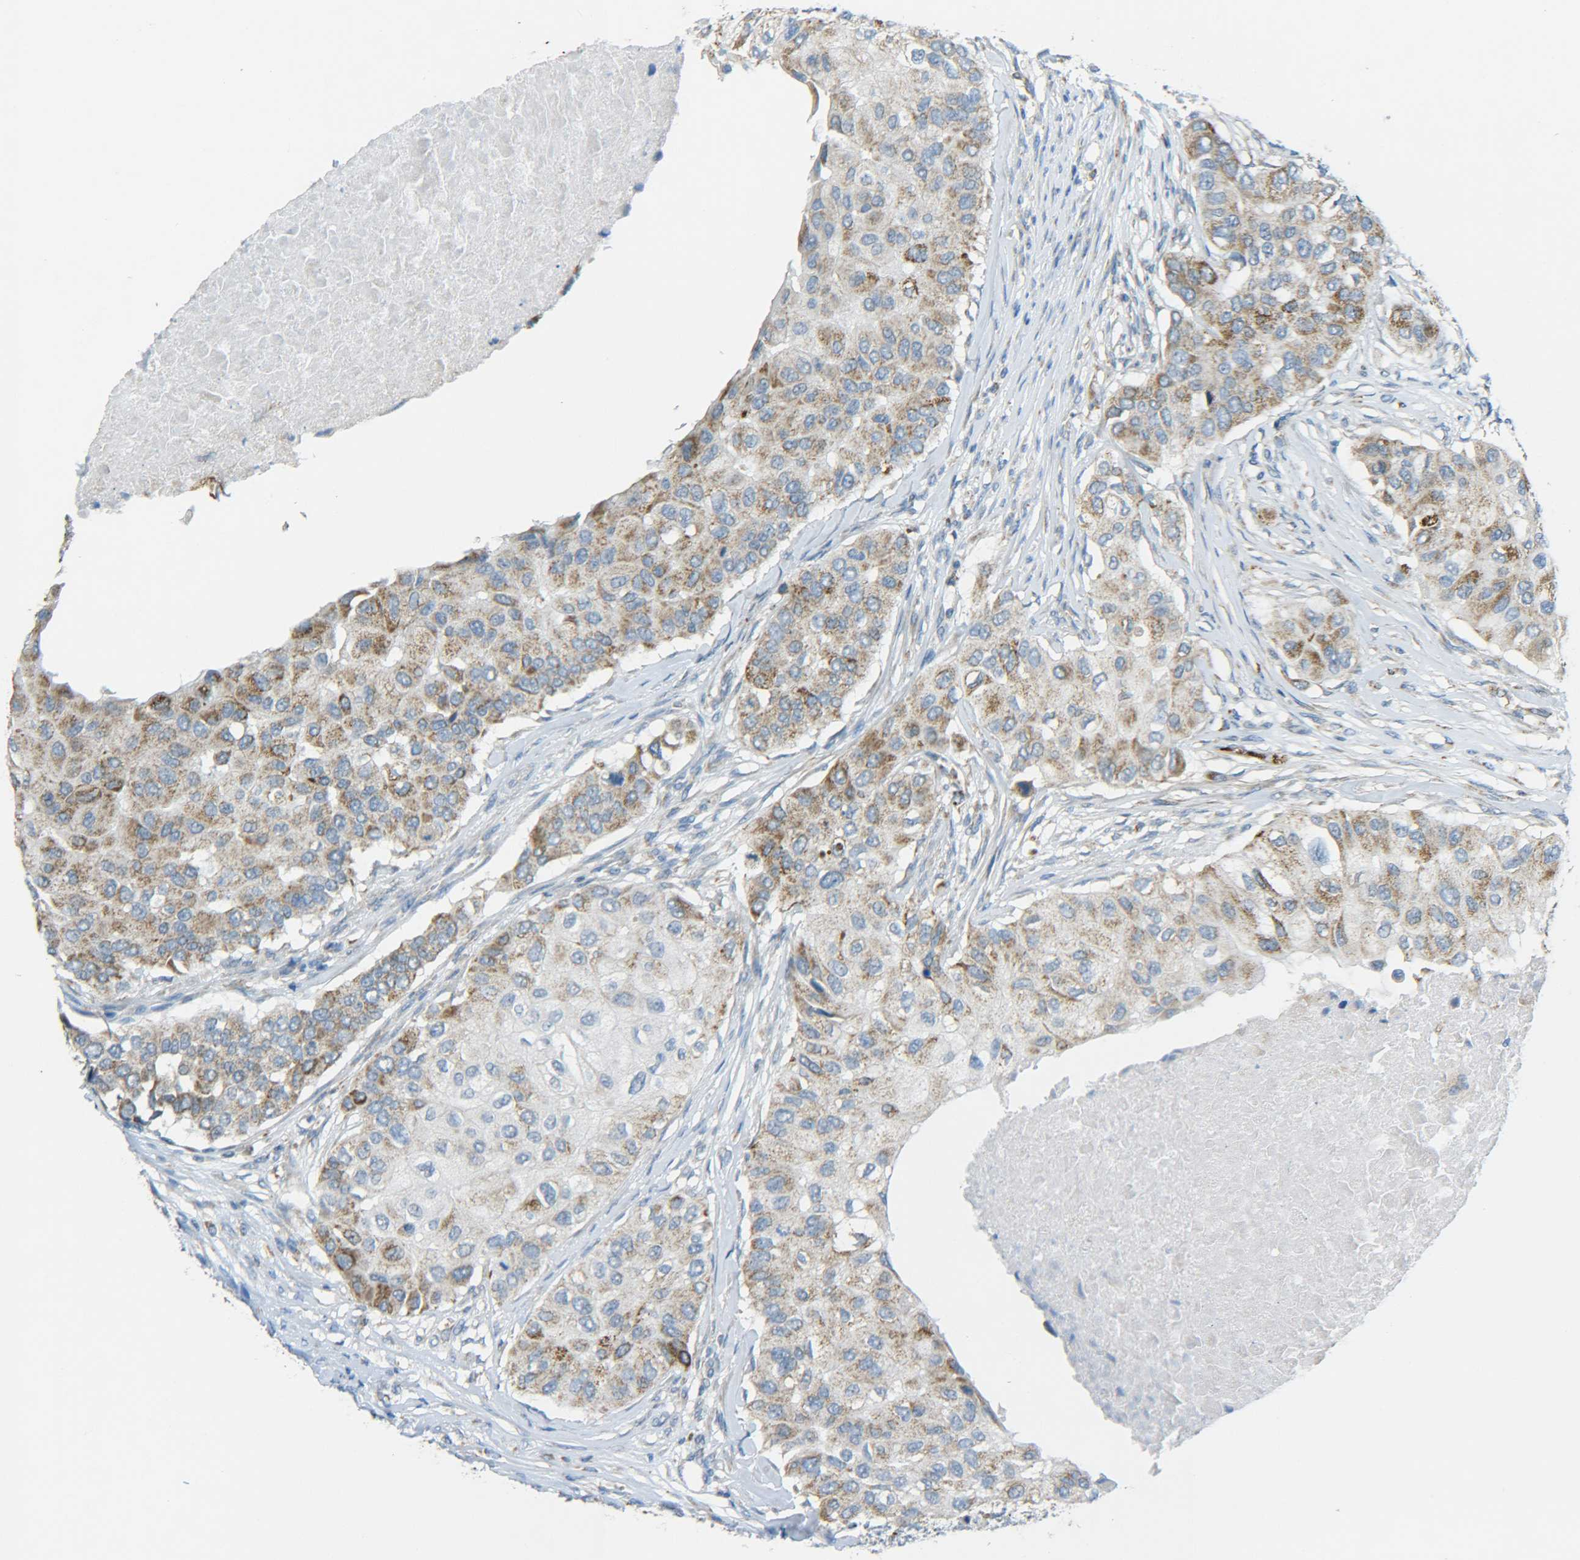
{"staining": {"intensity": "weak", "quantity": ">75%", "location": "cytoplasmic/membranous"}, "tissue": "breast cancer", "cell_type": "Tumor cells", "image_type": "cancer", "snomed": [{"axis": "morphology", "description": "Normal tissue, NOS"}, {"axis": "morphology", "description": "Duct carcinoma"}, {"axis": "topography", "description": "Breast"}], "caption": "A brown stain highlights weak cytoplasmic/membranous staining of a protein in breast cancer tumor cells.", "gene": "CYB5R1", "patient": {"sex": "female", "age": 49}}